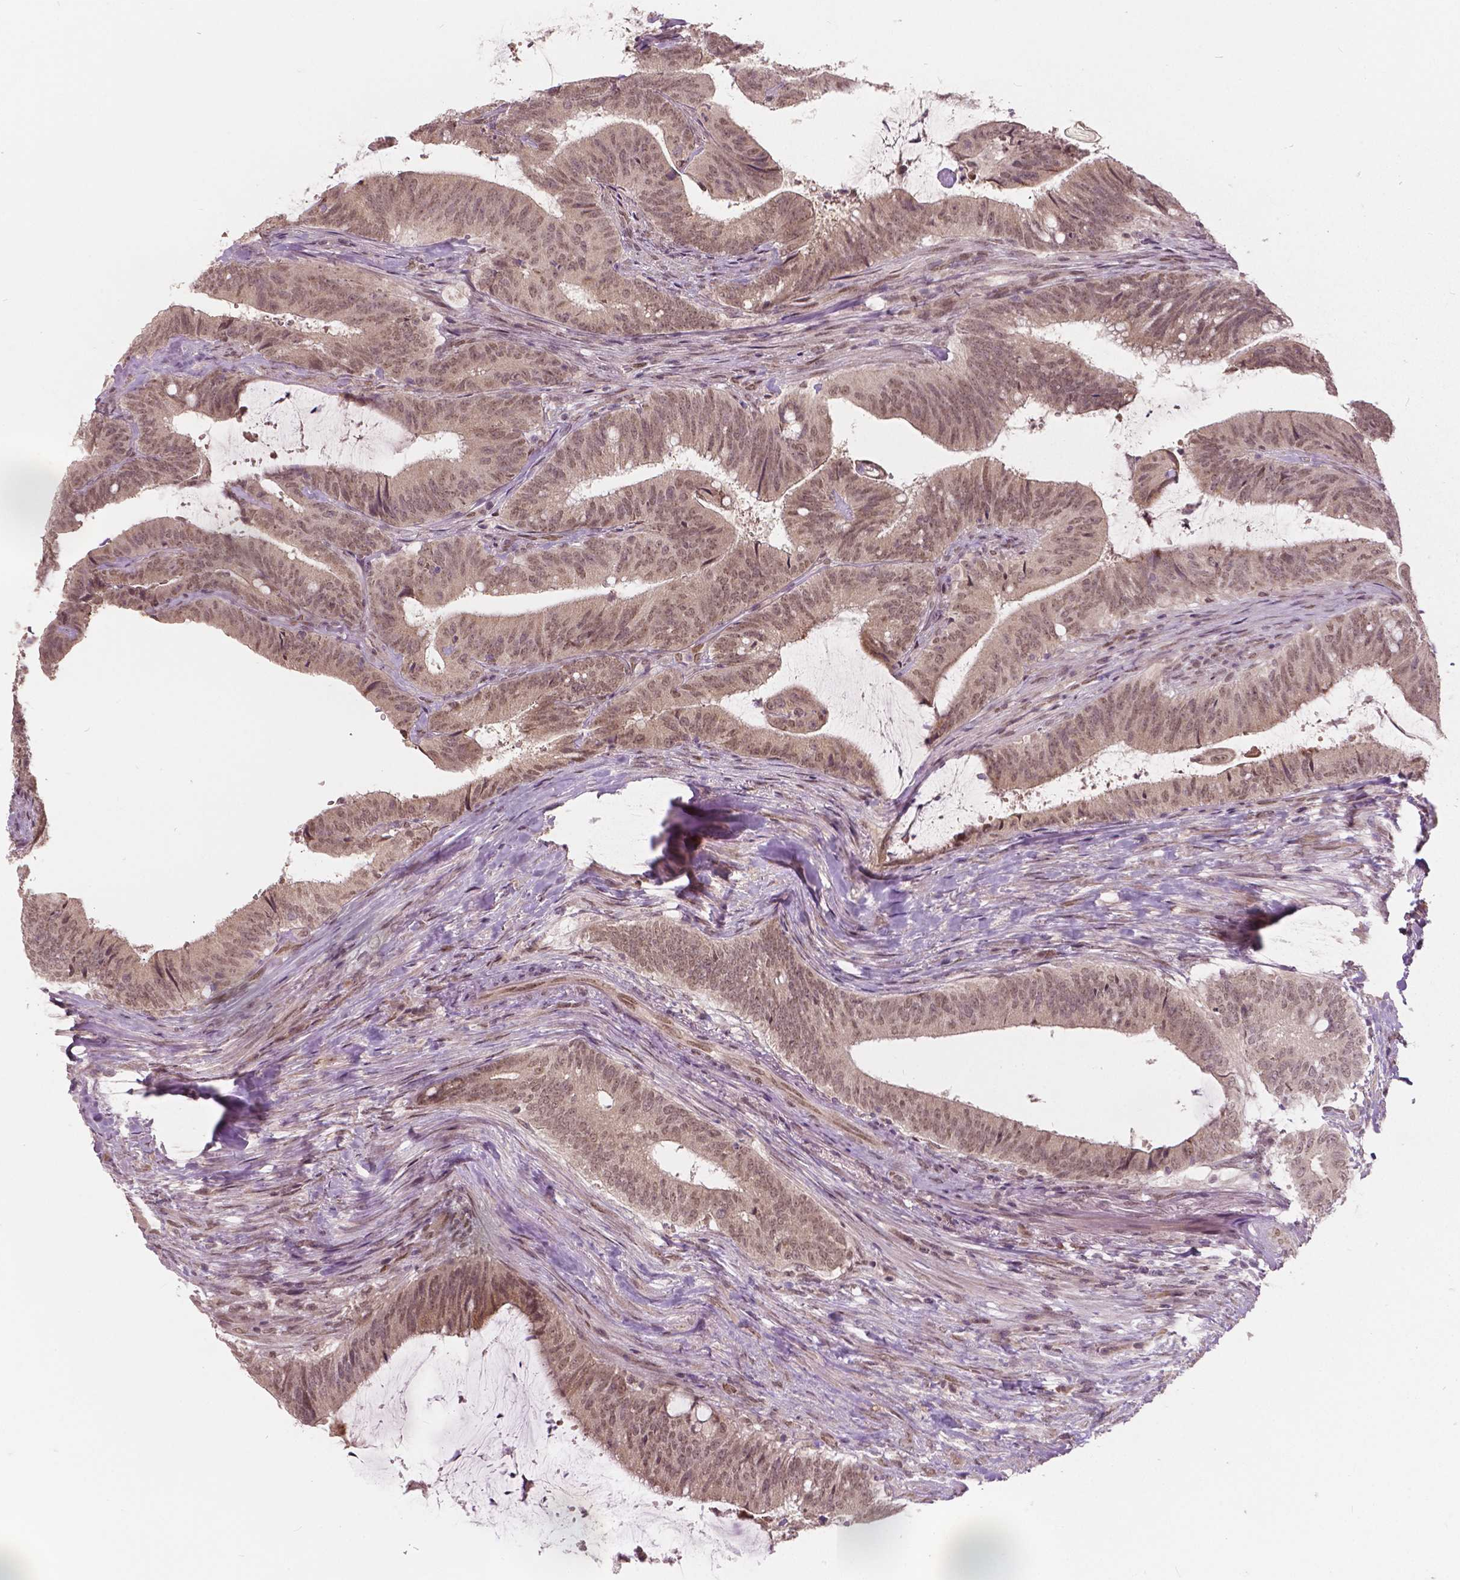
{"staining": {"intensity": "negative", "quantity": "none", "location": "none"}, "tissue": "colorectal cancer", "cell_type": "Tumor cells", "image_type": "cancer", "snomed": [{"axis": "morphology", "description": "Adenocarcinoma, NOS"}, {"axis": "topography", "description": "Colon"}], "caption": "Immunohistochemistry (IHC) of human adenocarcinoma (colorectal) shows no staining in tumor cells.", "gene": "HMBOX1", "patient": {"sex": "female", "age": 43}}